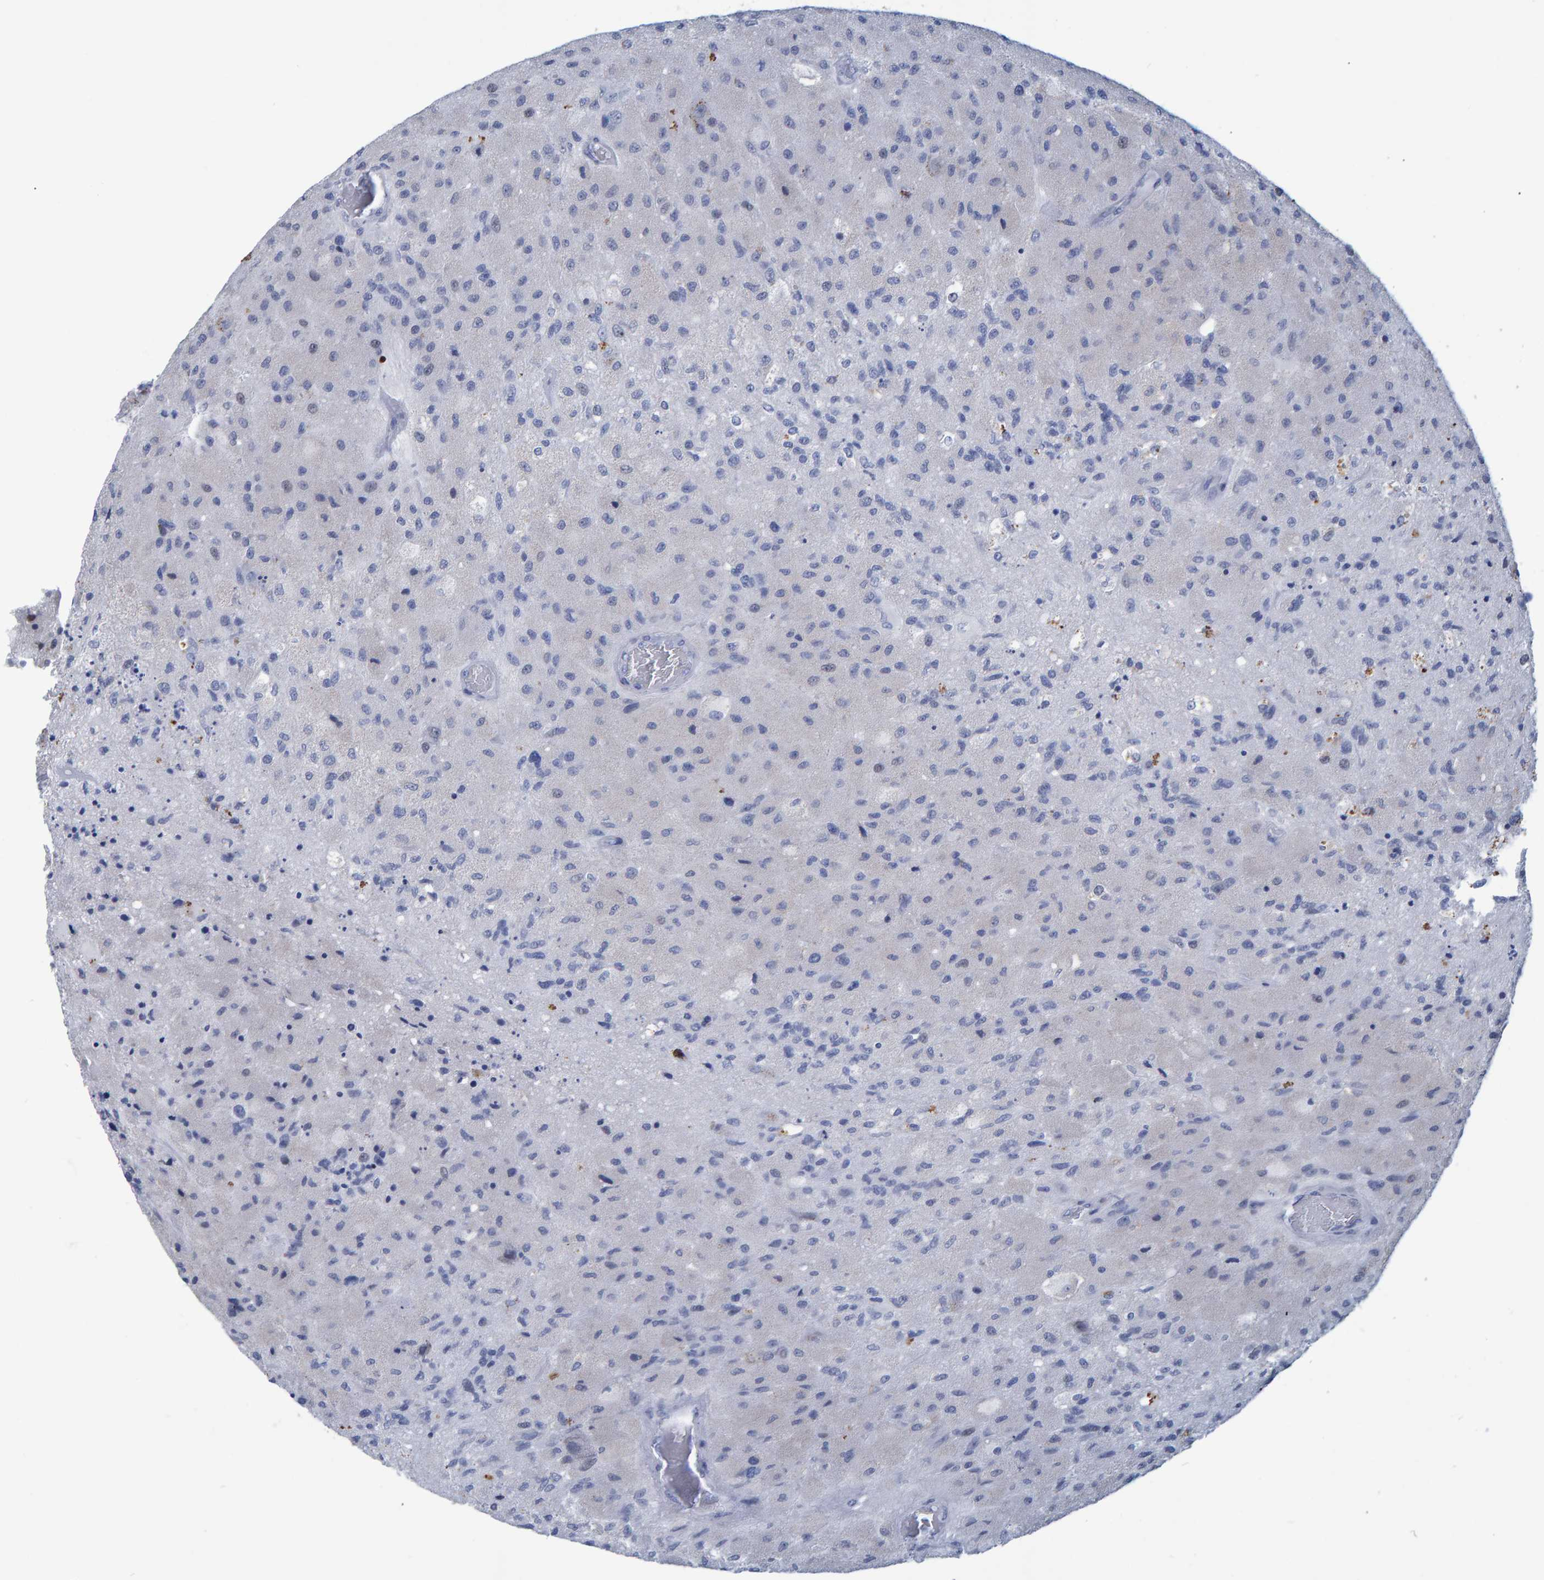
{"staining": {"intensity": "negative", "quantity": "none", "location": "none"}, "tissue": "glioma", "cell_type": "Tumor cells", "image_type": "cancer", "snomed": [{"axis": "morphology", "description": "Normal tissue, NOS"}, {"axis": "morphology", "description": "Glioma, malignant, High grade"}, {"axis": "topography", "description": "Cerebral cortex"}], "caption": "There is no significant positivity in tumor cells of glioma.", "gene": "PROCA1", "patient": {"sex": "male", "age": 77}}